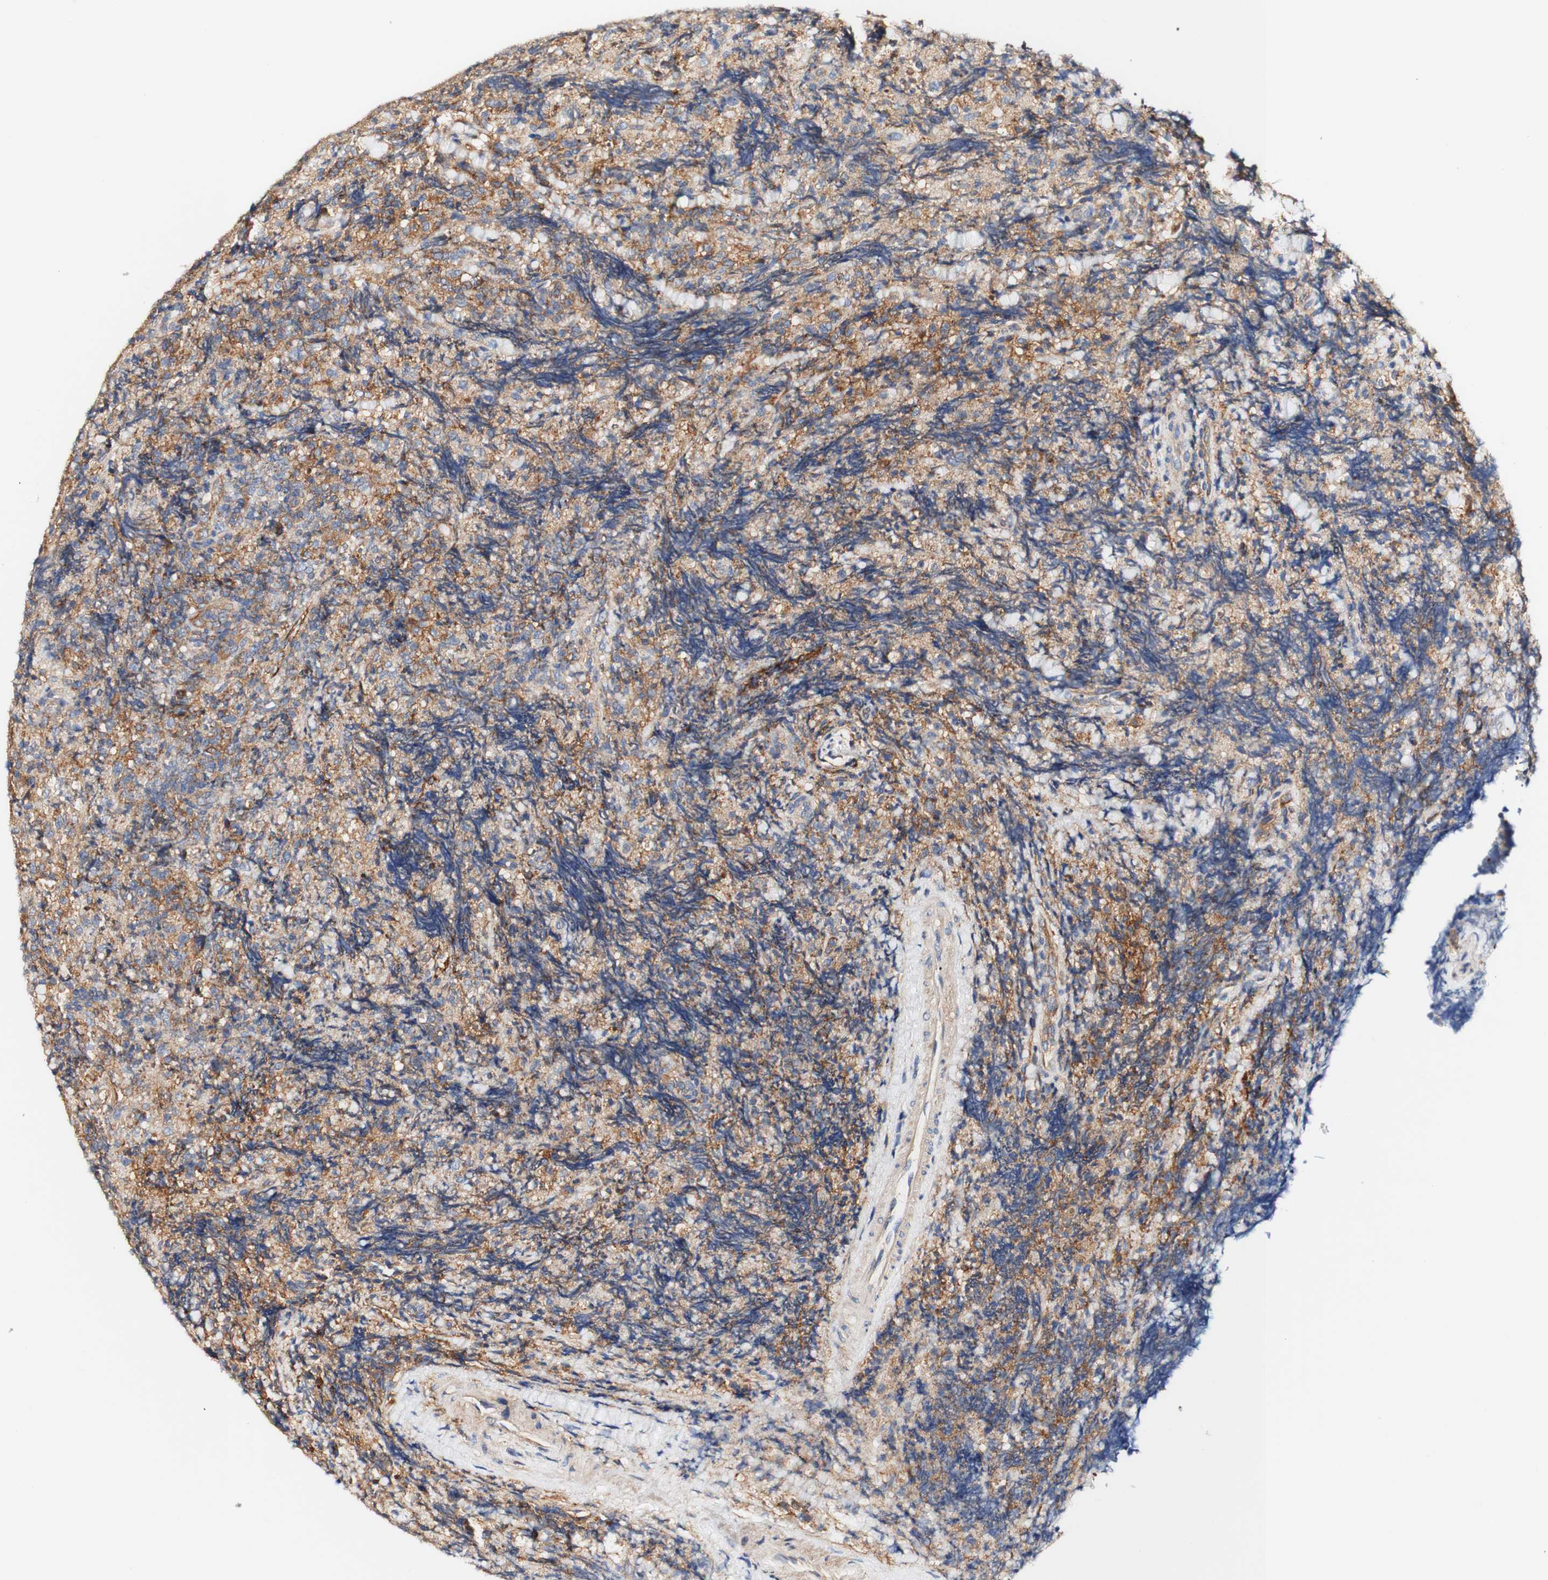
{"staining": {"intensity": "moderate", "quantity": ">75%", "location": "cytoplasmic/membranous"}, "tissue": "lymphoma", "cell_type": "Tumor cells", "image_type": "cancer", "snomed": [{"axis": "morphology", "description": "Malignant lymphoma, non-Hodgkin's type, High grade"}, {"axis": "topography", "description": "Tonsil"}], "caption": "A medium amount of moderate cytoplasmic/membranous expression is appreciated in approximately >75% of tumor cells in lymphoma tissue. (DAB IHC with brightfield microscopy, high magnification).", "gene": "PCDH7", "patient": {"sex": "female", "age": 36}}